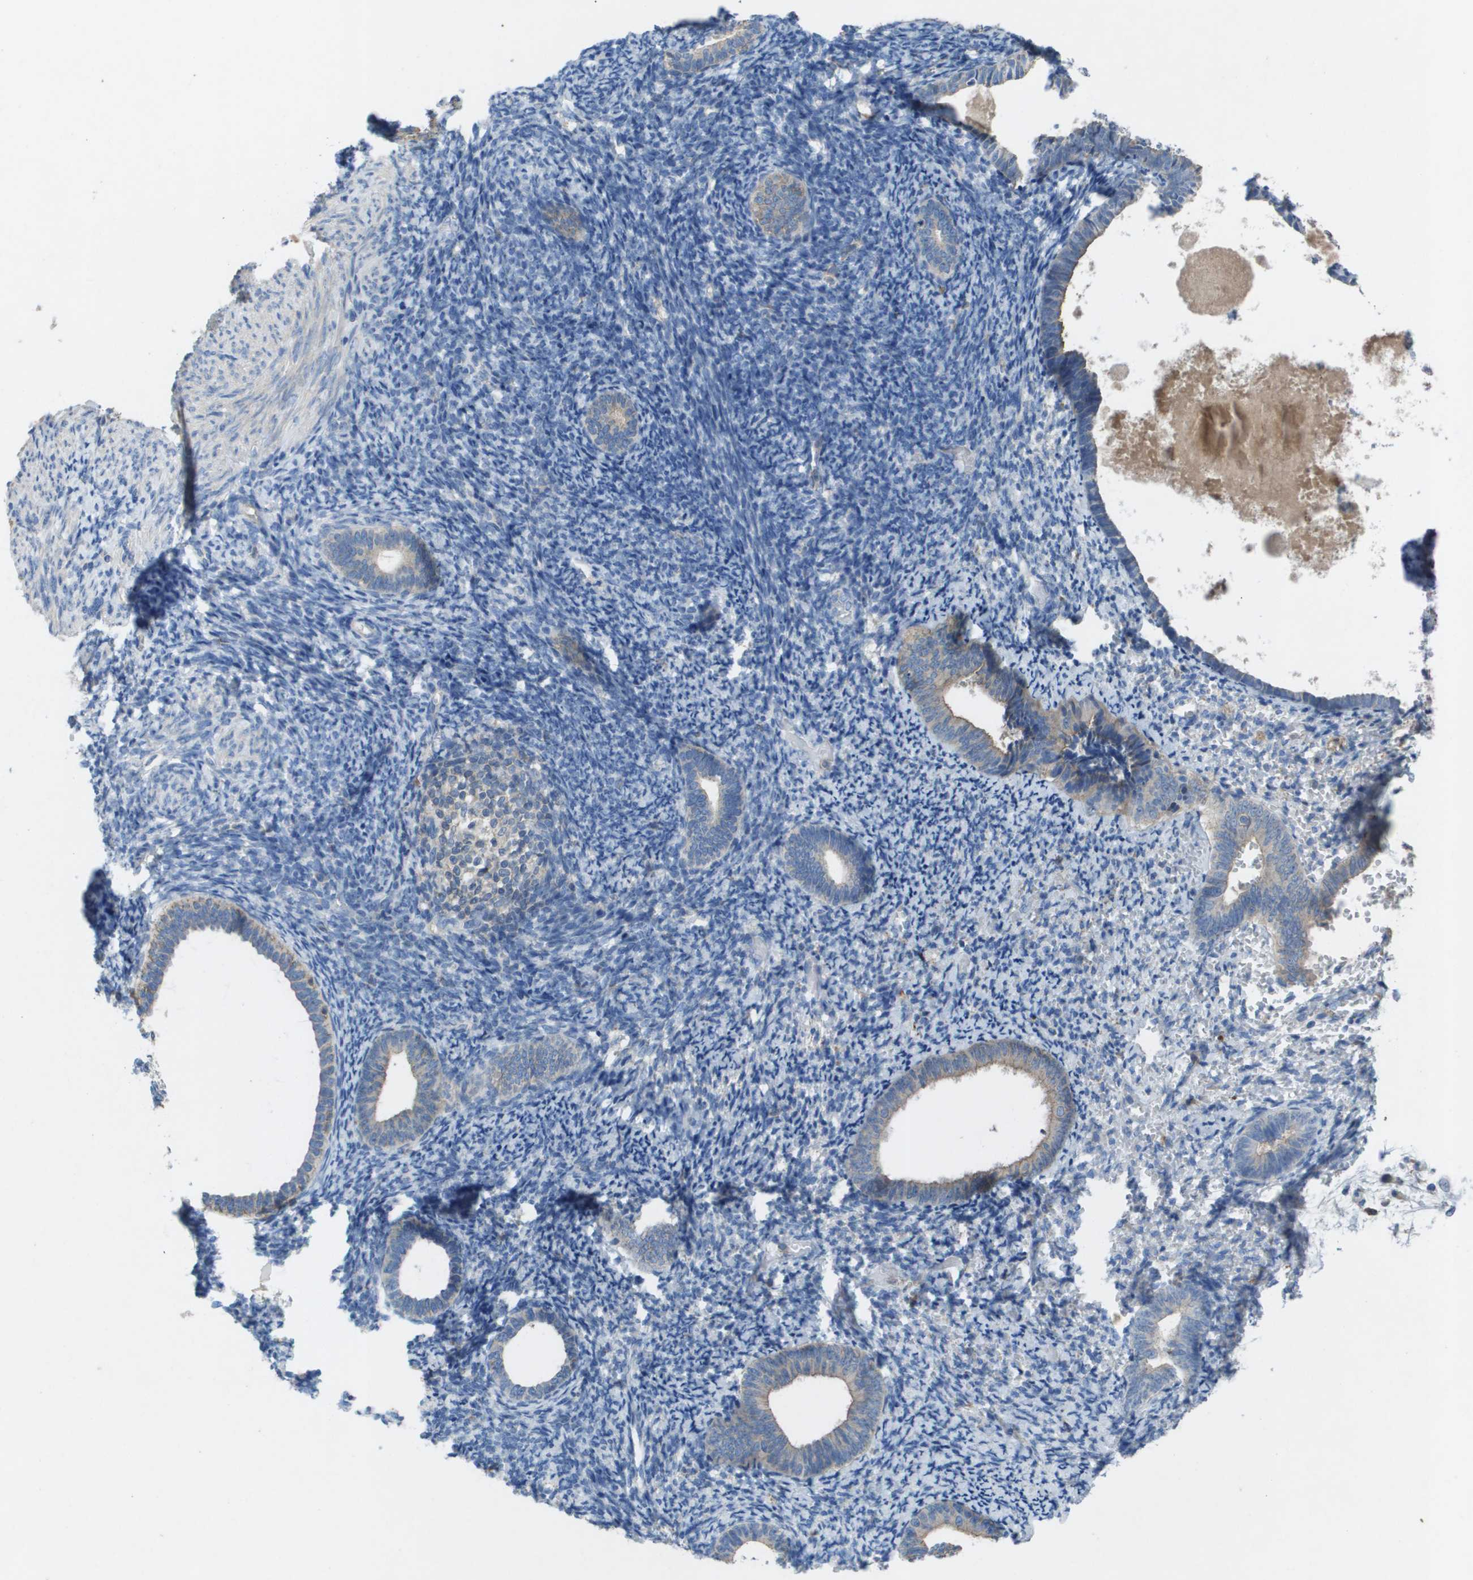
{"staining": {"intensity": "negative", "quantity": "none", "location": "none"}, "tissue": "endometrium", "cell_type": "Cells in endometrial stroma", "image_type": "normal", "snomed": [{"axis": "morphology", "description": "Normal tissue, NOS"}, {"axis": "topography", "description": "Endometrium"}], "caption": "This is an immunohistochemistry (IHC) histopathology image of normal human endometrium. There is no staining in cells in endometrial stroma.", "gene": "CLCA4", "patient": {"sex": "female", "age": 66}}